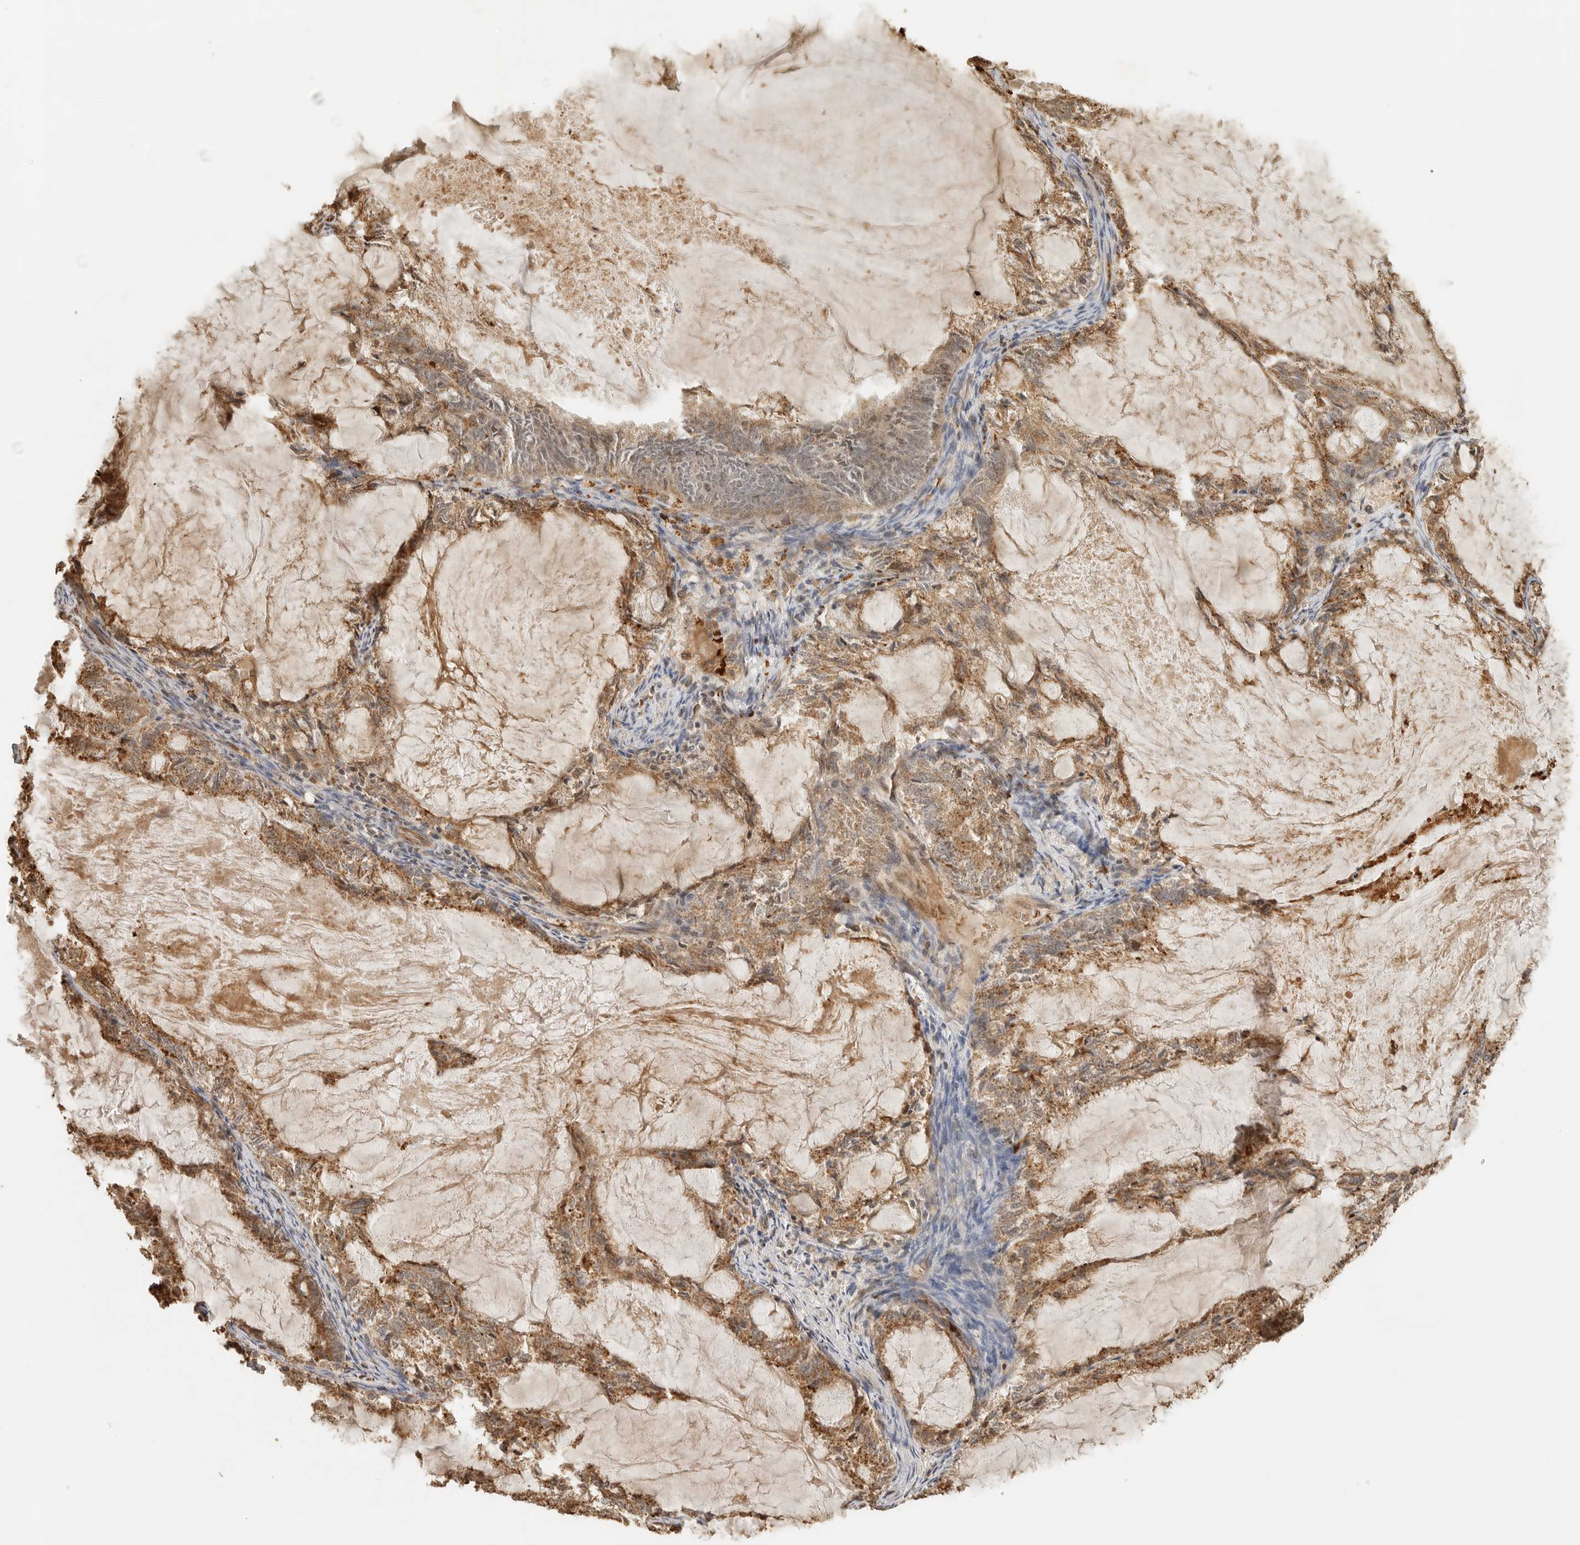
{"staining": {"intensity": "moderate", "quantity": ">75%", "location": "cytoplasmic/membranous"}, "tissue": "endometrial cancer", "cell_type": "Tumor cells", "image_type": "cancer", "snomed": [{"axis": "morphology", "description": "Adenocarcinoma, NOS"}, {"axis": "topography", "description": "Endometrium"}], "caption": "There is medium levels of moderate cytoplasmic/membranous expression in tumor cells of endometrial cancer (adenocarcinoma), as demonstrated by immunohistochemical staining (brown color).", "gene": "OTUD6B", "patient": {"sex": "female", "age": 86}}